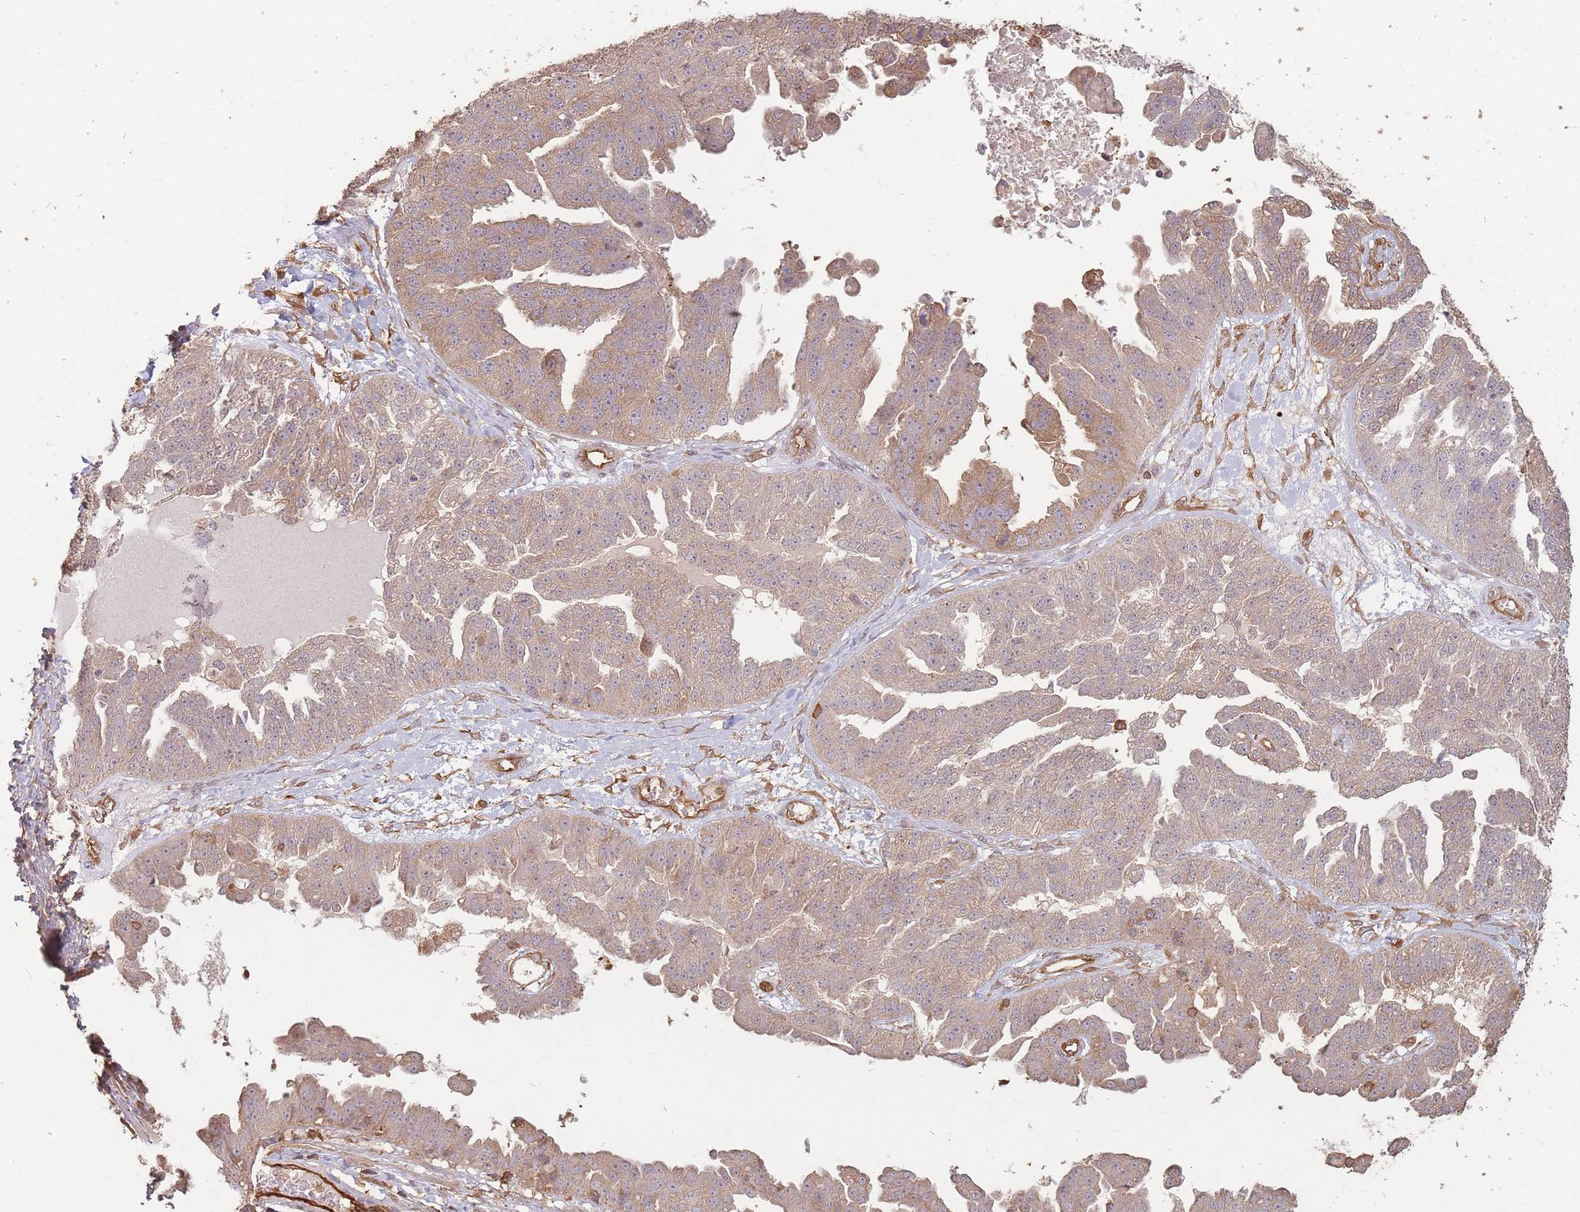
{"staining": {"intensity": "weak", "quantity": ">75%", "location": "cytoplasmic/membranous"}, "tissue": "ovarian cancer", "cell_type": "Tumor cells", "image_type": "cancer", "snomed": [{"axis": "morphology", "description": "Cystadenocarcinoma, serous, NOS"}, {"axis": "topography", "description": "Ovary"}], "caption": "Immunohistochemistry staining of serous cystadenocarcinoma (ovarian), which exhibits low levels of weak cytoplasmic/membranous staining in about >75% of tumor cells indicating weak cytoplasmic/membranous protein expression. The staining was performed using DAB (brown) for protein detection and nuclei were counterstained in hematoxylin (blue).", "gene": "PLS3", "patient": {"sex": "female", "age": 58}}